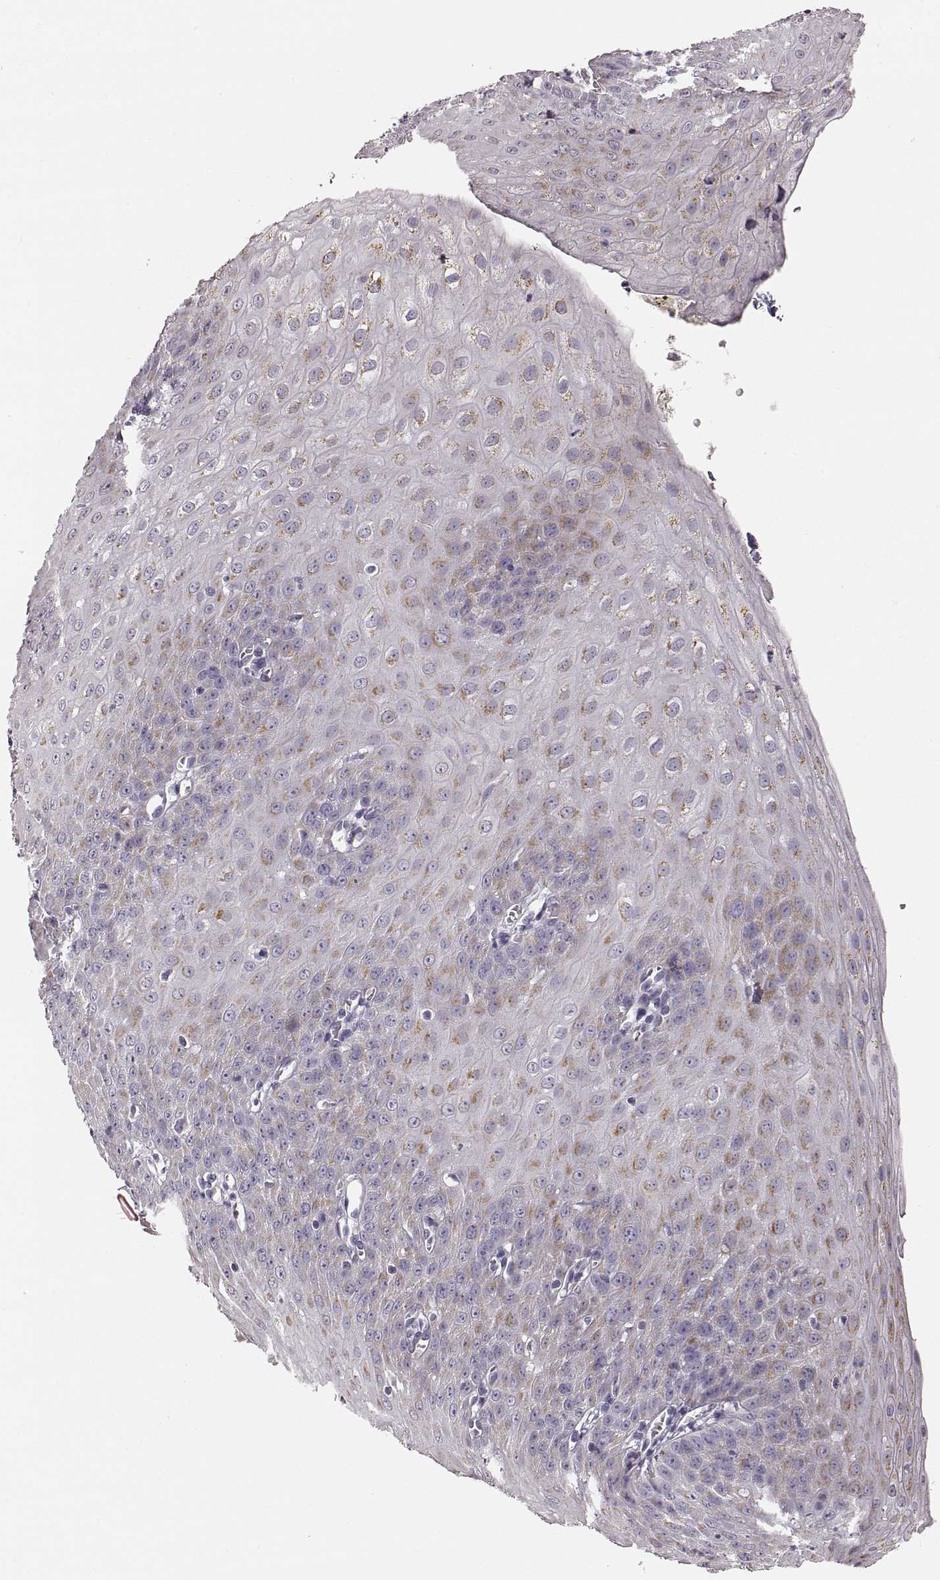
{"staining": {"intensity": "moderate", "quantity": "25%-75%", "location": "cytoplasmic/membranous"}, "tissue": "esophagus", "cell_type": "Squamous epithelial cells", "image_type": "normal", "snomed": [{"axis": "morphology", "description": "Normal tissue, NOS"}, {"axis": "topography", "description": "Esophagus"}], "caption": "A brown stain highlights moderate cytoplasmic/membranous positivity of a protein in squamous epithelial cells of benign human esophagus.", "gene": "RDH13", "patient": {"sex": "male", "age": 71}}